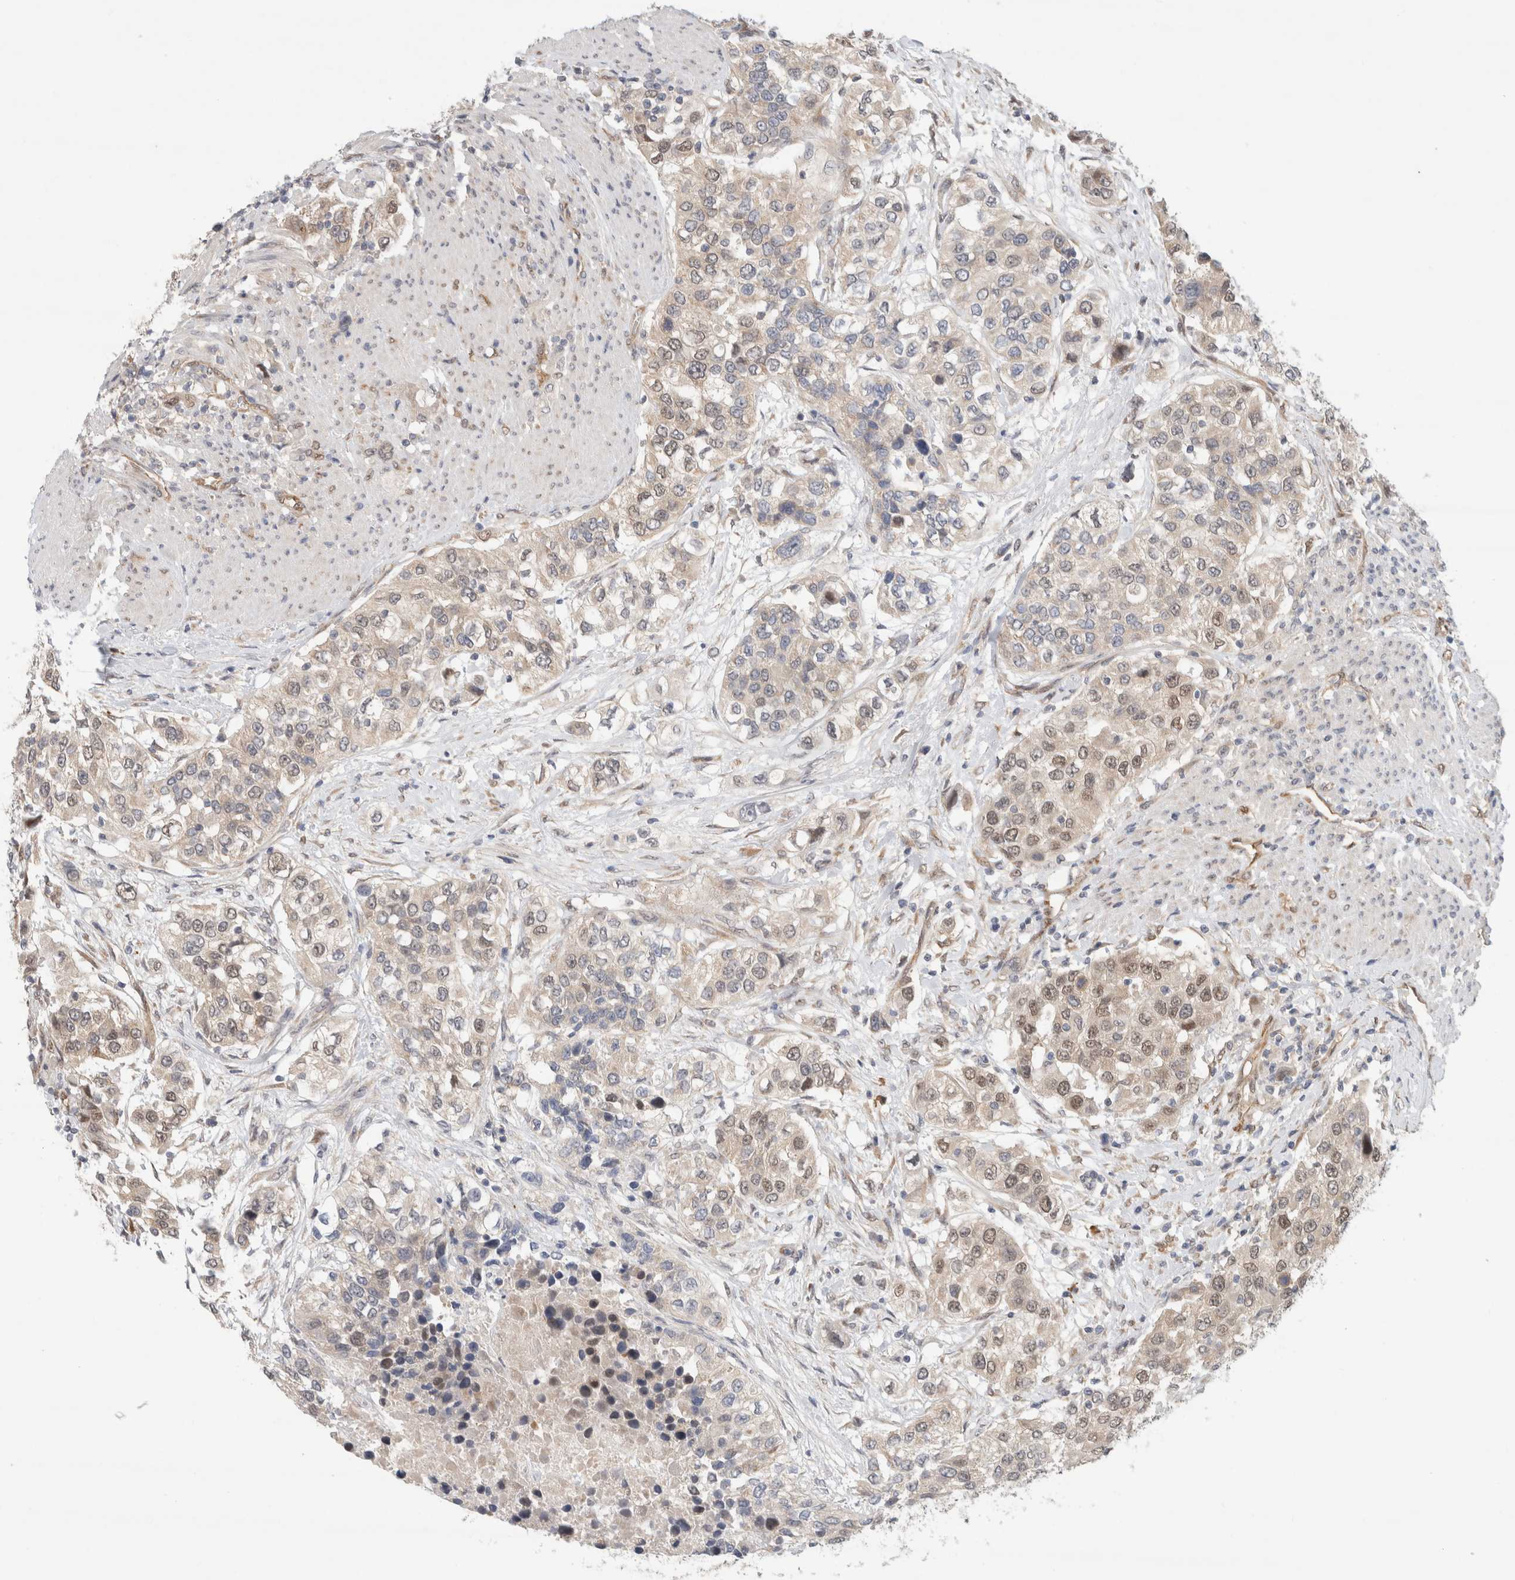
{"staining": {"intensity": "weak", "quantity": "<25%", "location": "nuclear"}, "tissue": "urothelial cancer", "cell_type": "Tumor cells", "image_type": "cancer", "snomed": [{"axis": "morphology", "description": "Urothelial carcinoma, High grade"}, {"axis": "topography", "description": "Urinary bladder"}], "caption": "This is a image of immunohistochemistry (IHC) staining of urothelial cancer, which shows no expression in tumor cells. (DAB immunohistochemistry with hematoxylin counter stain).", "gene": "EIF4G3", "patient": {"sex": "female", "age": 80}}